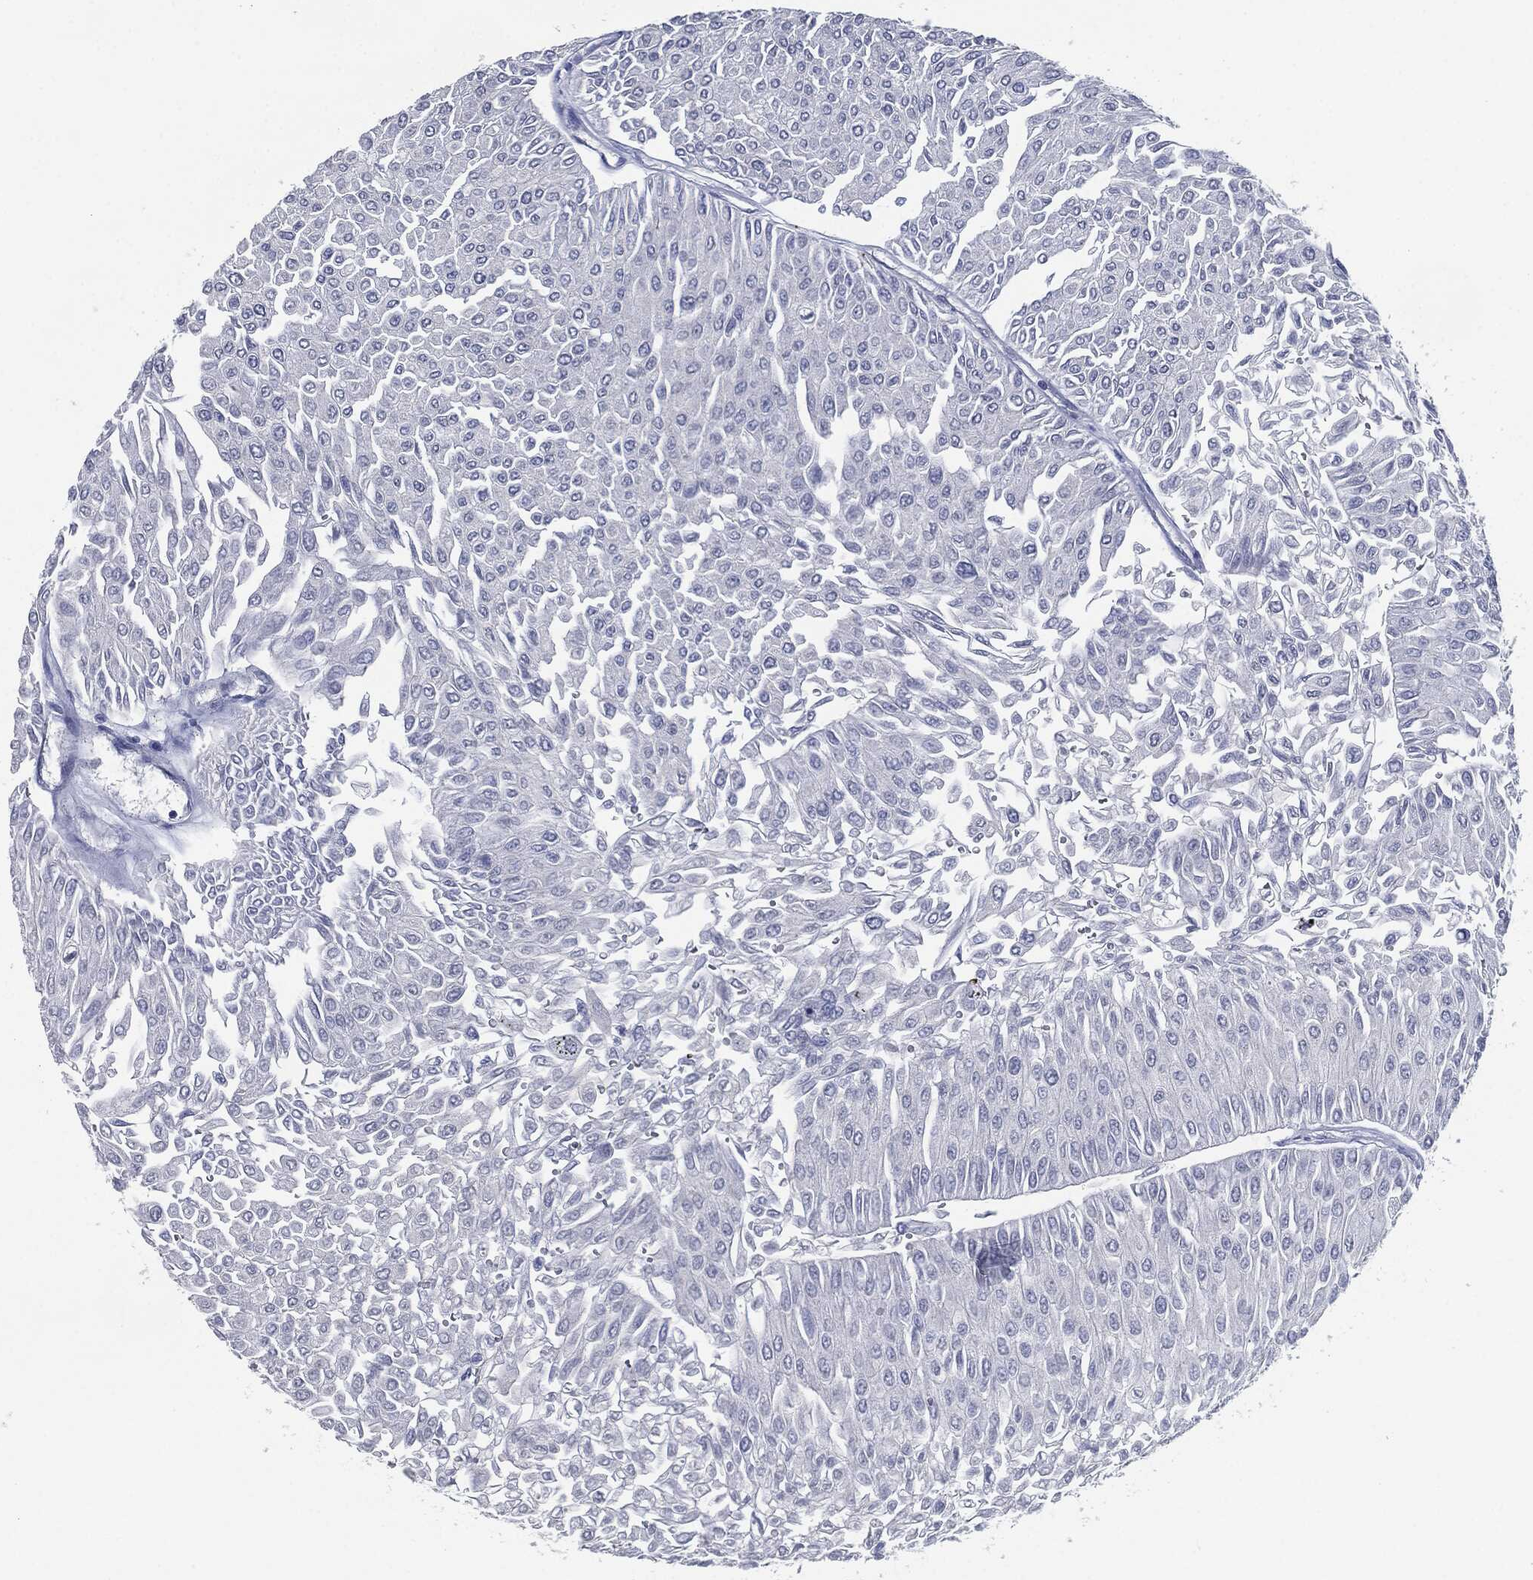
{"staining": {"intensity": "negative", "quantity": "none", "location": "none"}, "tissue": "urothelial cancer", "cell_type": "Tumor cells", "image_type": "cancer", "snomed": [{"axis": "morphology", "description": "Urothelial carcinoma, Low grade"}, {"axis": "topography", "description": "Urinary bladder"}], "caption": "Histopathology image shows no significant protein expression in tumor cells of low-grade urothelial carcinoma.", "gene": "CD27", "patient": {"sex": "male", "age": 67}}